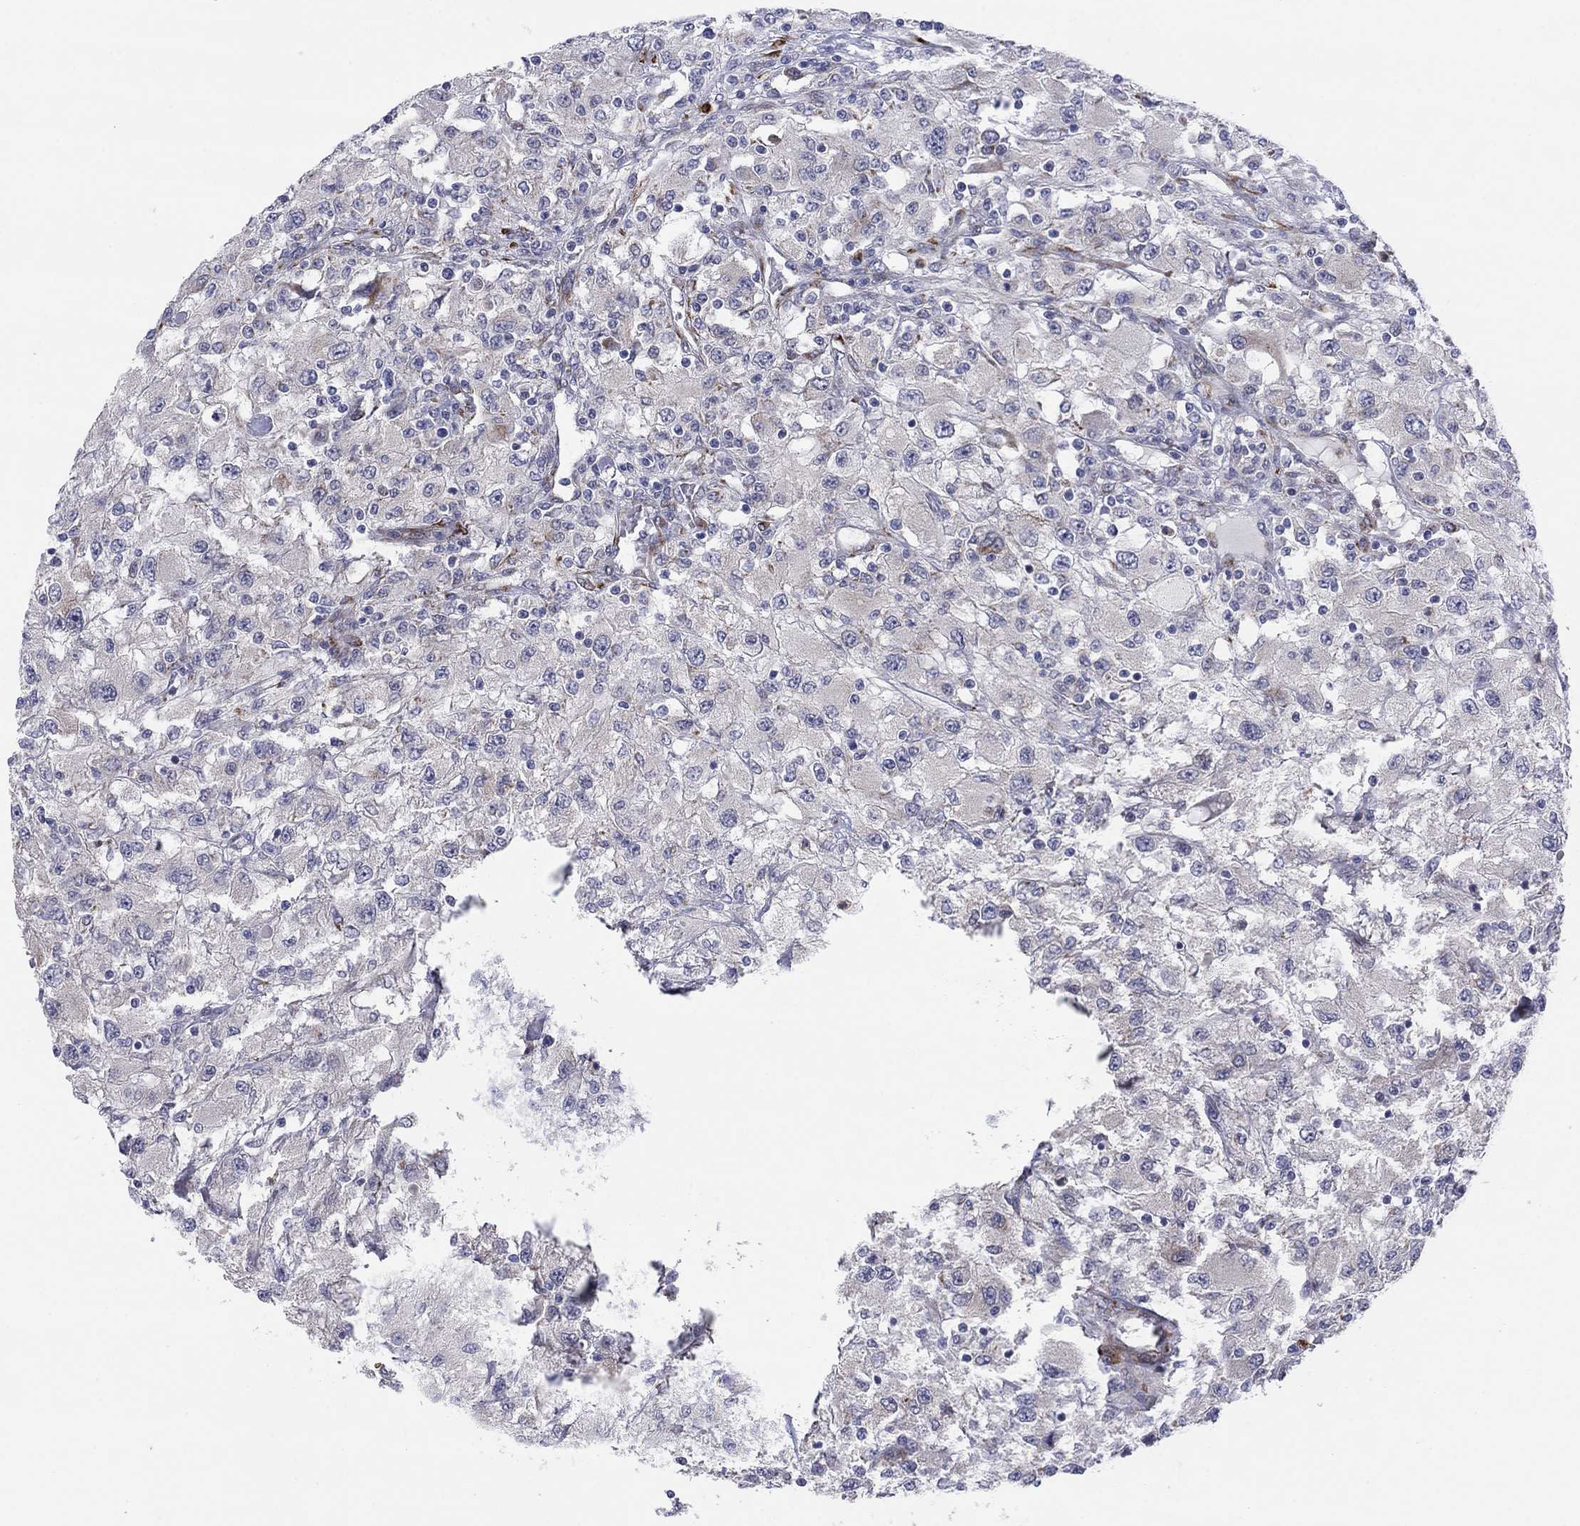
{"staining": {"intensity": "negative", "quantity": "none", "location": "none"}, "tissue": "renal cancer", "cell_type": "Tumor cells", "image_type": "cancer", "snomed": [{"axis": "morphology", "description": "Adenocarcinoma, NOS"}, {"axis": "topography", "description": "Kidney"}], "caption": "This photomicrograph is of renal adenocarcinoma stained with immunohistochemistry to label a protein in brown with the nuclei are counter-stained blue. There is no expression in tumor cells.", "gene": "TTC21B", "patient": {"sex": "female", "age": 67}}